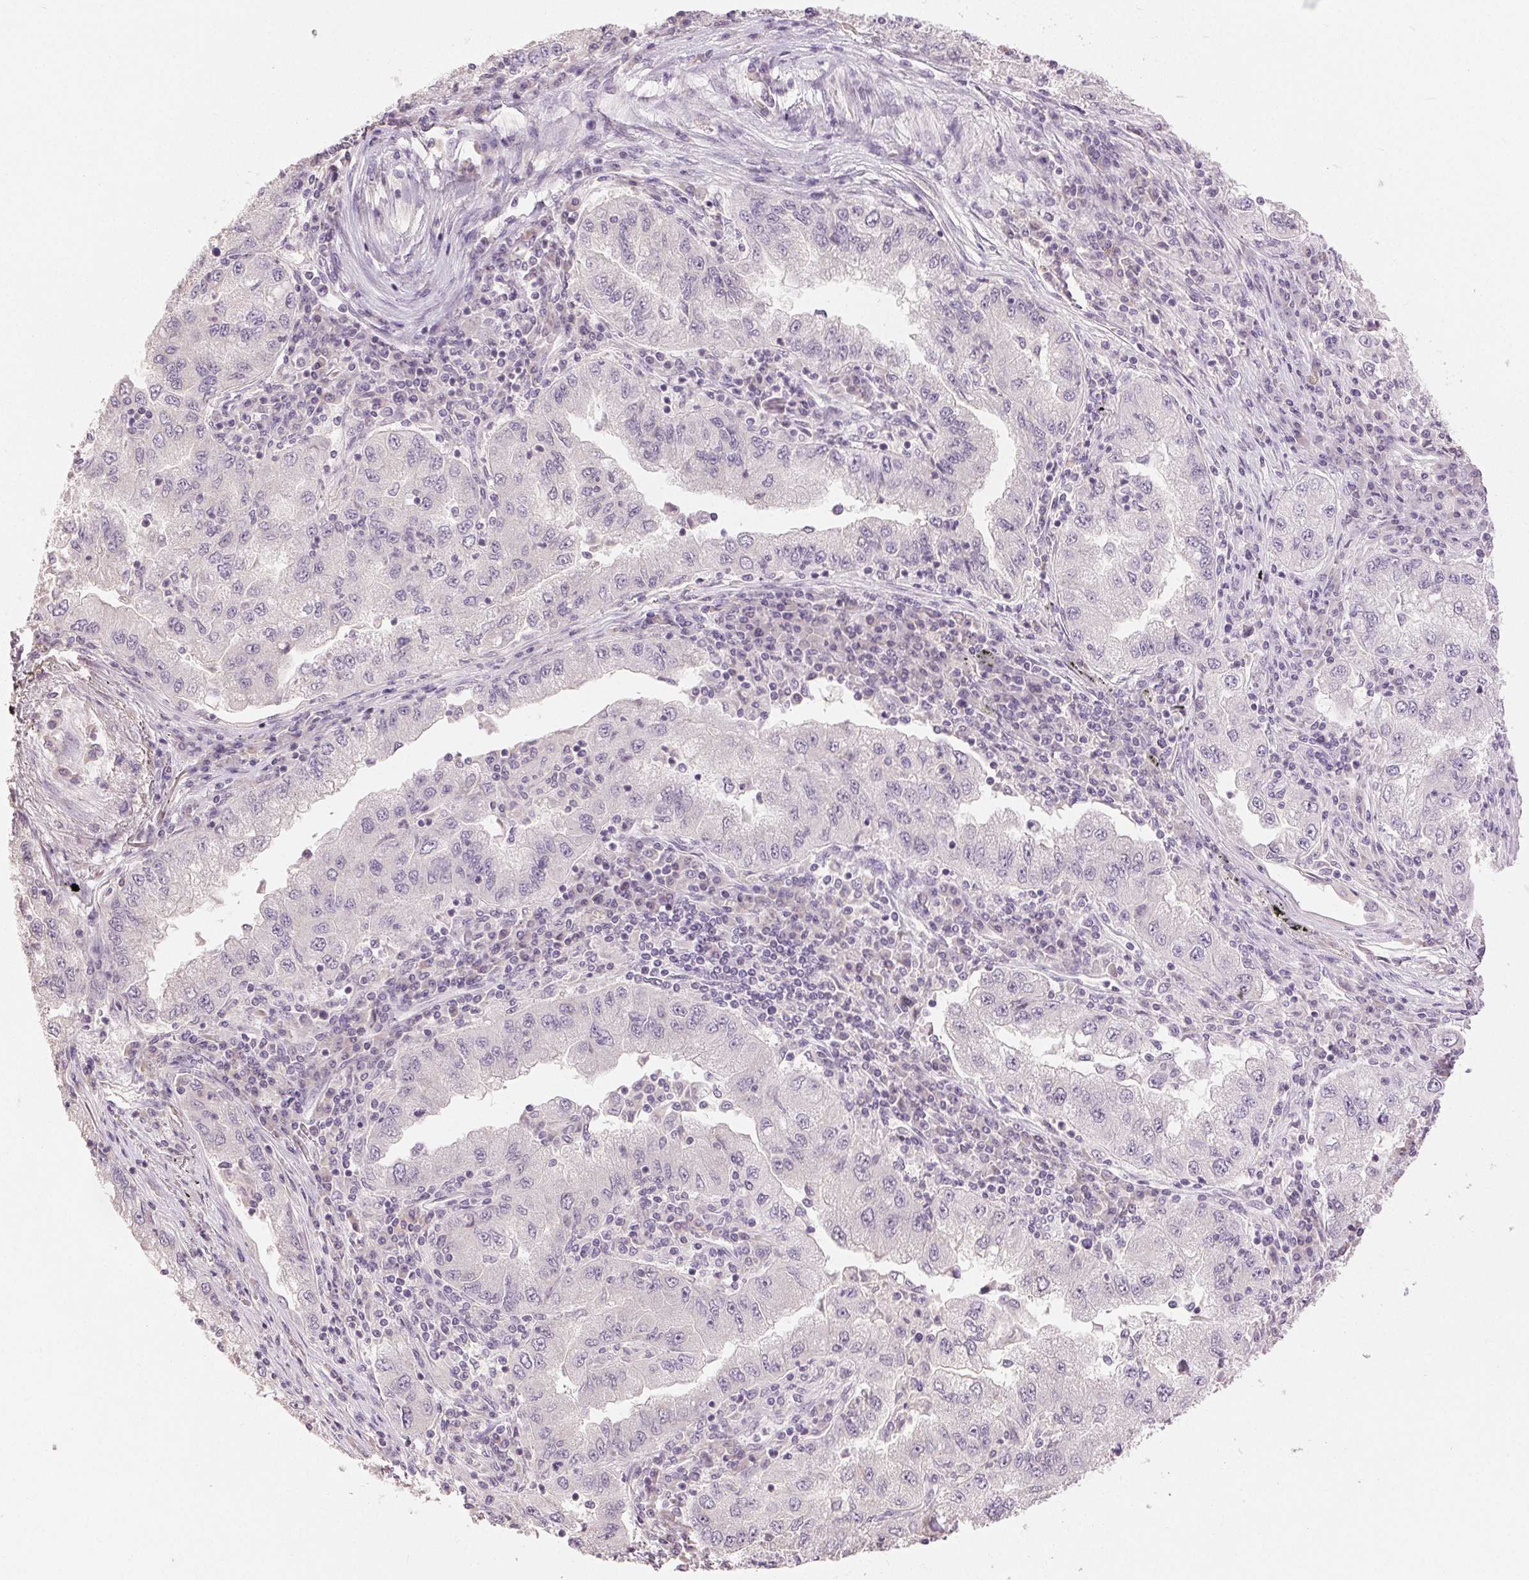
{"staining": {"intensity": "negative", "quantity": "none", "location": "none"}, "tissue": "lung cancer", "cell_type": "Tumor cells", "image_type": "cancer", "snomed": [{"axis": "morphology", "description": "Adenocarcinoma, NOS"}, {"axis": "morphology", "description": "Adenocarcinoma primary or metastatic"}, {"axis": "topography", "description": "Lung"}], "caption": "This micrograph is of lung adenocarcinoma primary or metastatic stained with IHC to label a protein in brown with the nuclei are counter-stained blue. There is no staining in tumor cells.", "gene": "DSG3", "patient": {"sex": "male", "age": 74}}